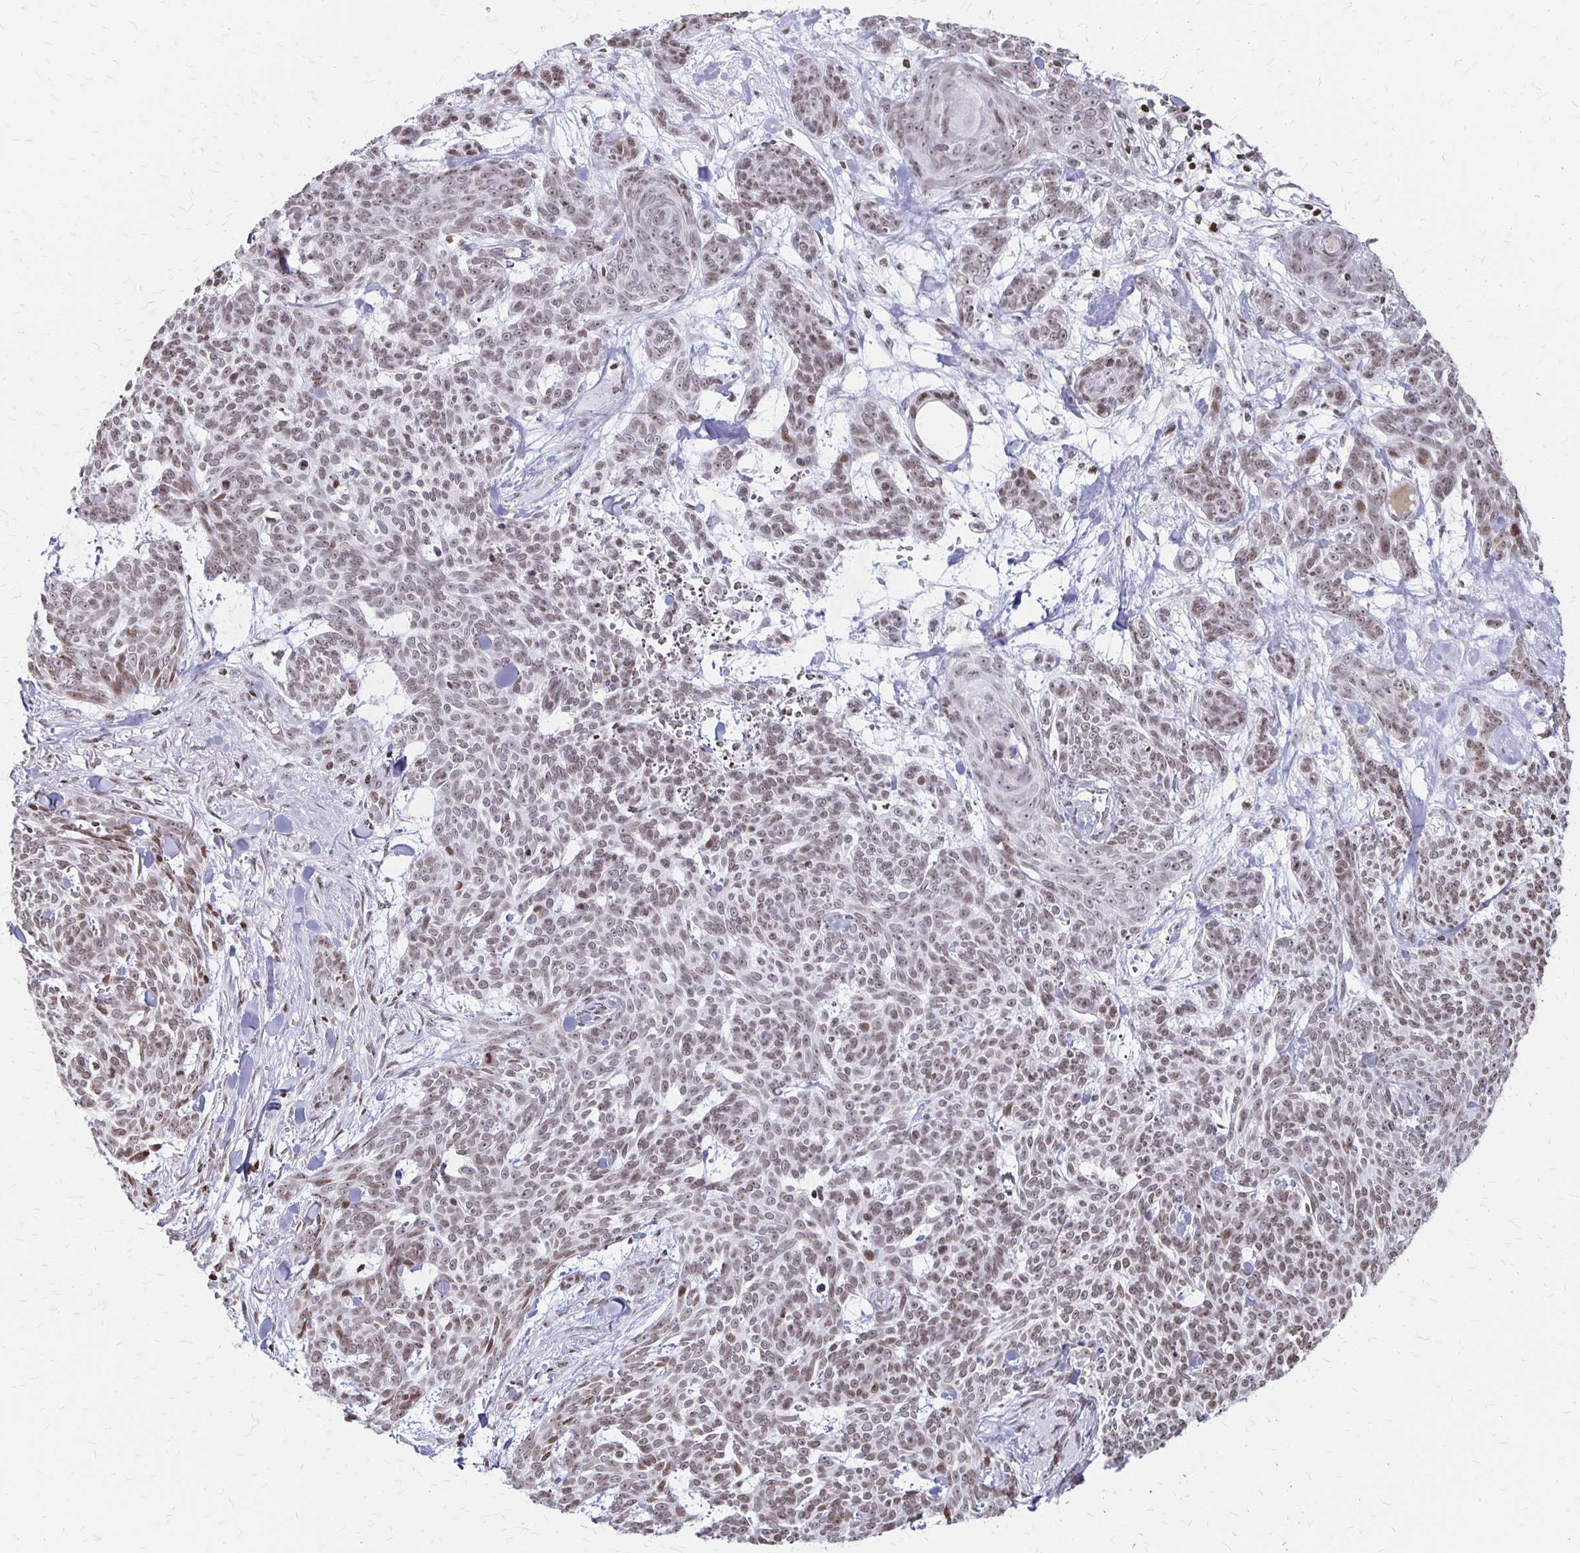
{"staining": {"intensity": "weak", "quantity": ">75%", "location": "nuclear"}, "tissue": "skin cancer", "cell_type": "Tumor cells", "image_type": "cancer", "snomed": [{"axis": "morphology", "description": "Basal cell carcinoma"}, {"axis": "topography", "description": "Skin"}], "caption": "Tumor cells reveal low levels of weak nuclear staining in approximately >75% of cells in human basal cell carcinoma (skin).", "gene": "ZNF280C", "patient": {"sex": "female", "age": 93}}